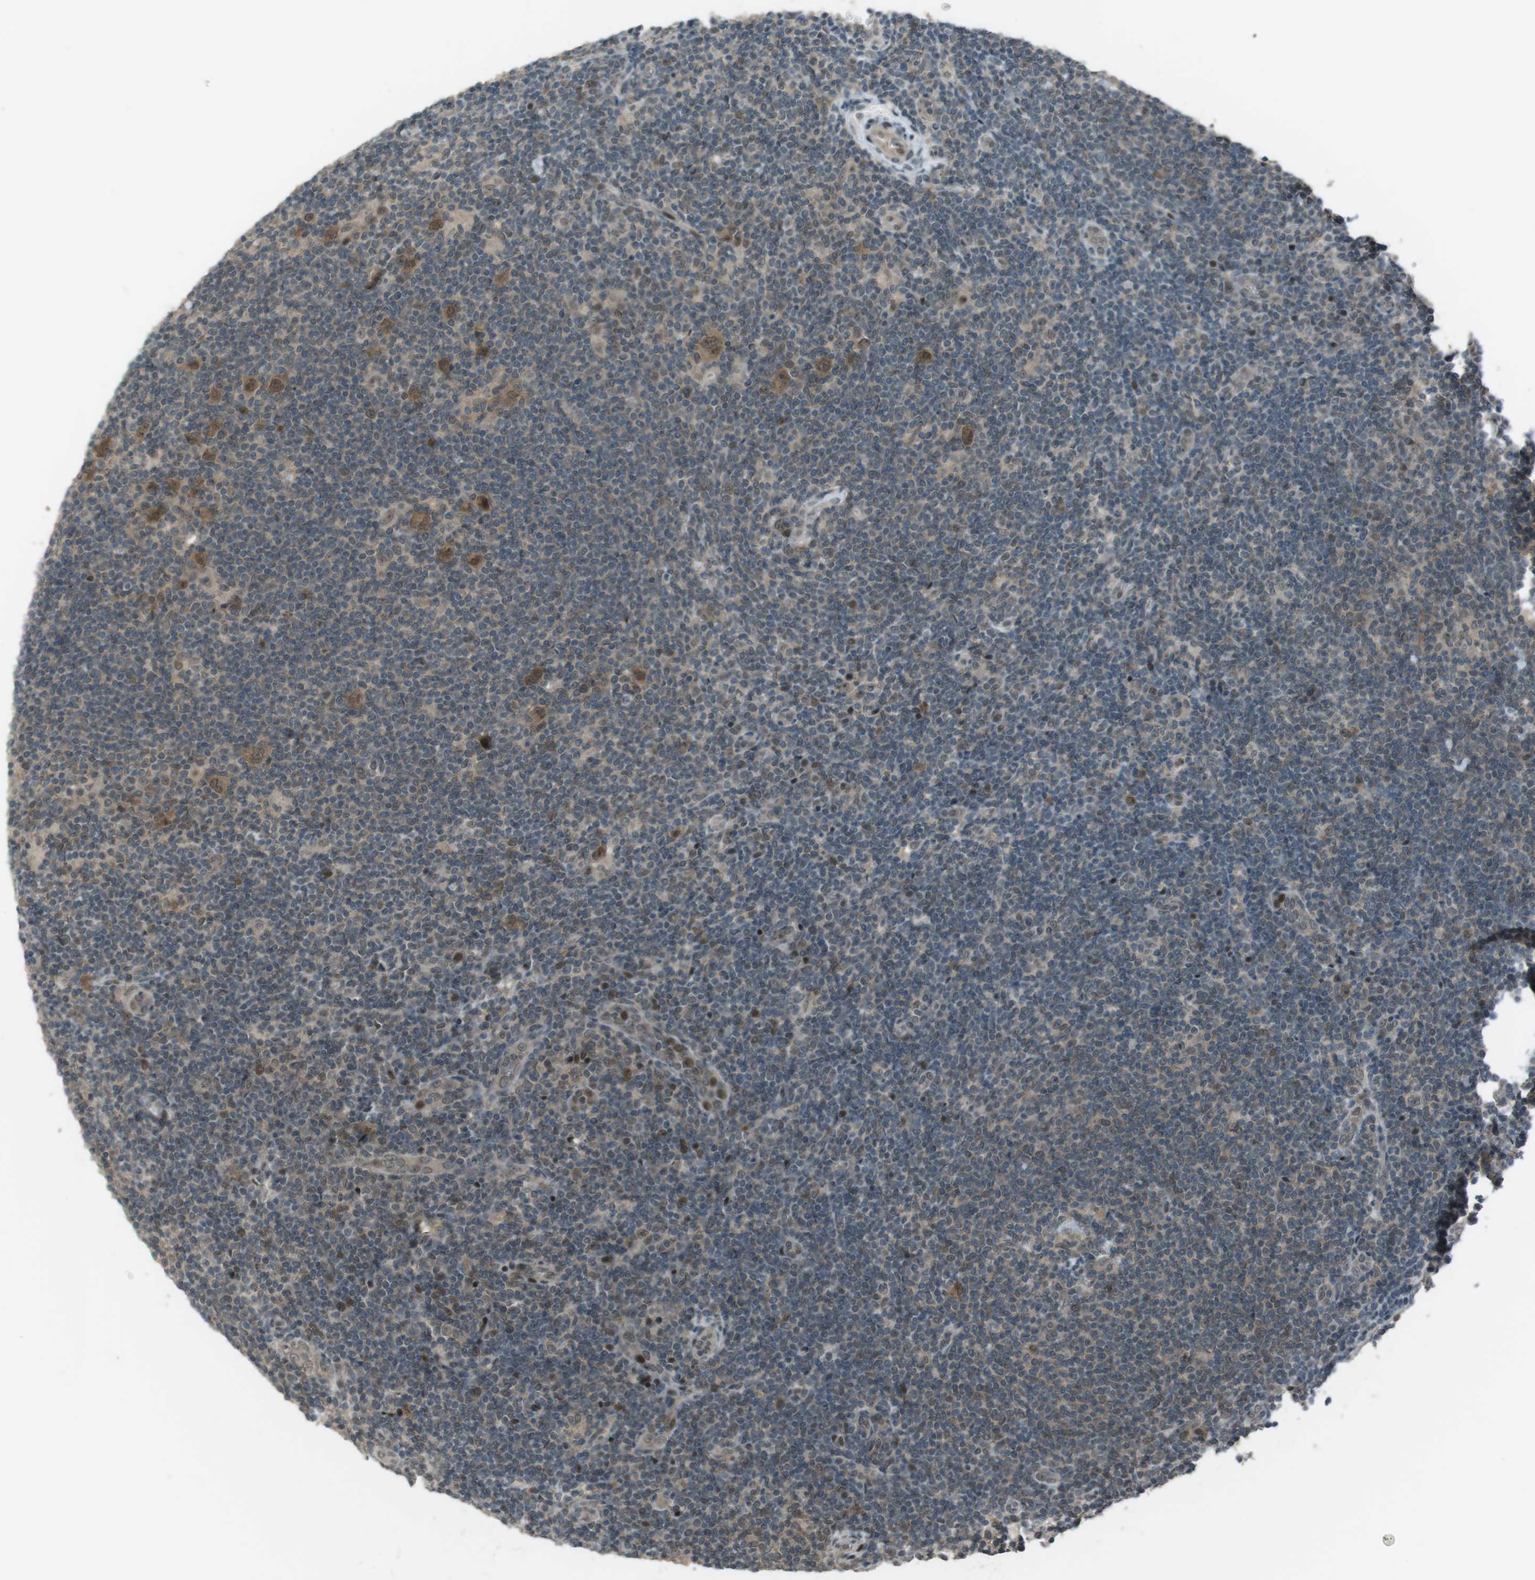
{"staining": {"intensity": "moderate", "quantity": ">75%", "location": "cytoplasmic/membranous,nuclear"}, "tissue": "lymphoma", "cell_type": "Tumor cells", "image_type": "cancer", "snomed": [{"axis": "morphology", "description": "Hodgkin's disease, NOS"}, {"axis": "topography", "description": "Lymph node"}], "caption": "Protein staining of Hodgkin's disease tissue exhibits moderate cytoplasmic/membranous and nuclear staining in about >75% of tumor cells.", "gene": "SLITRK5", "patient": {"sex": "female", "age": 57}}